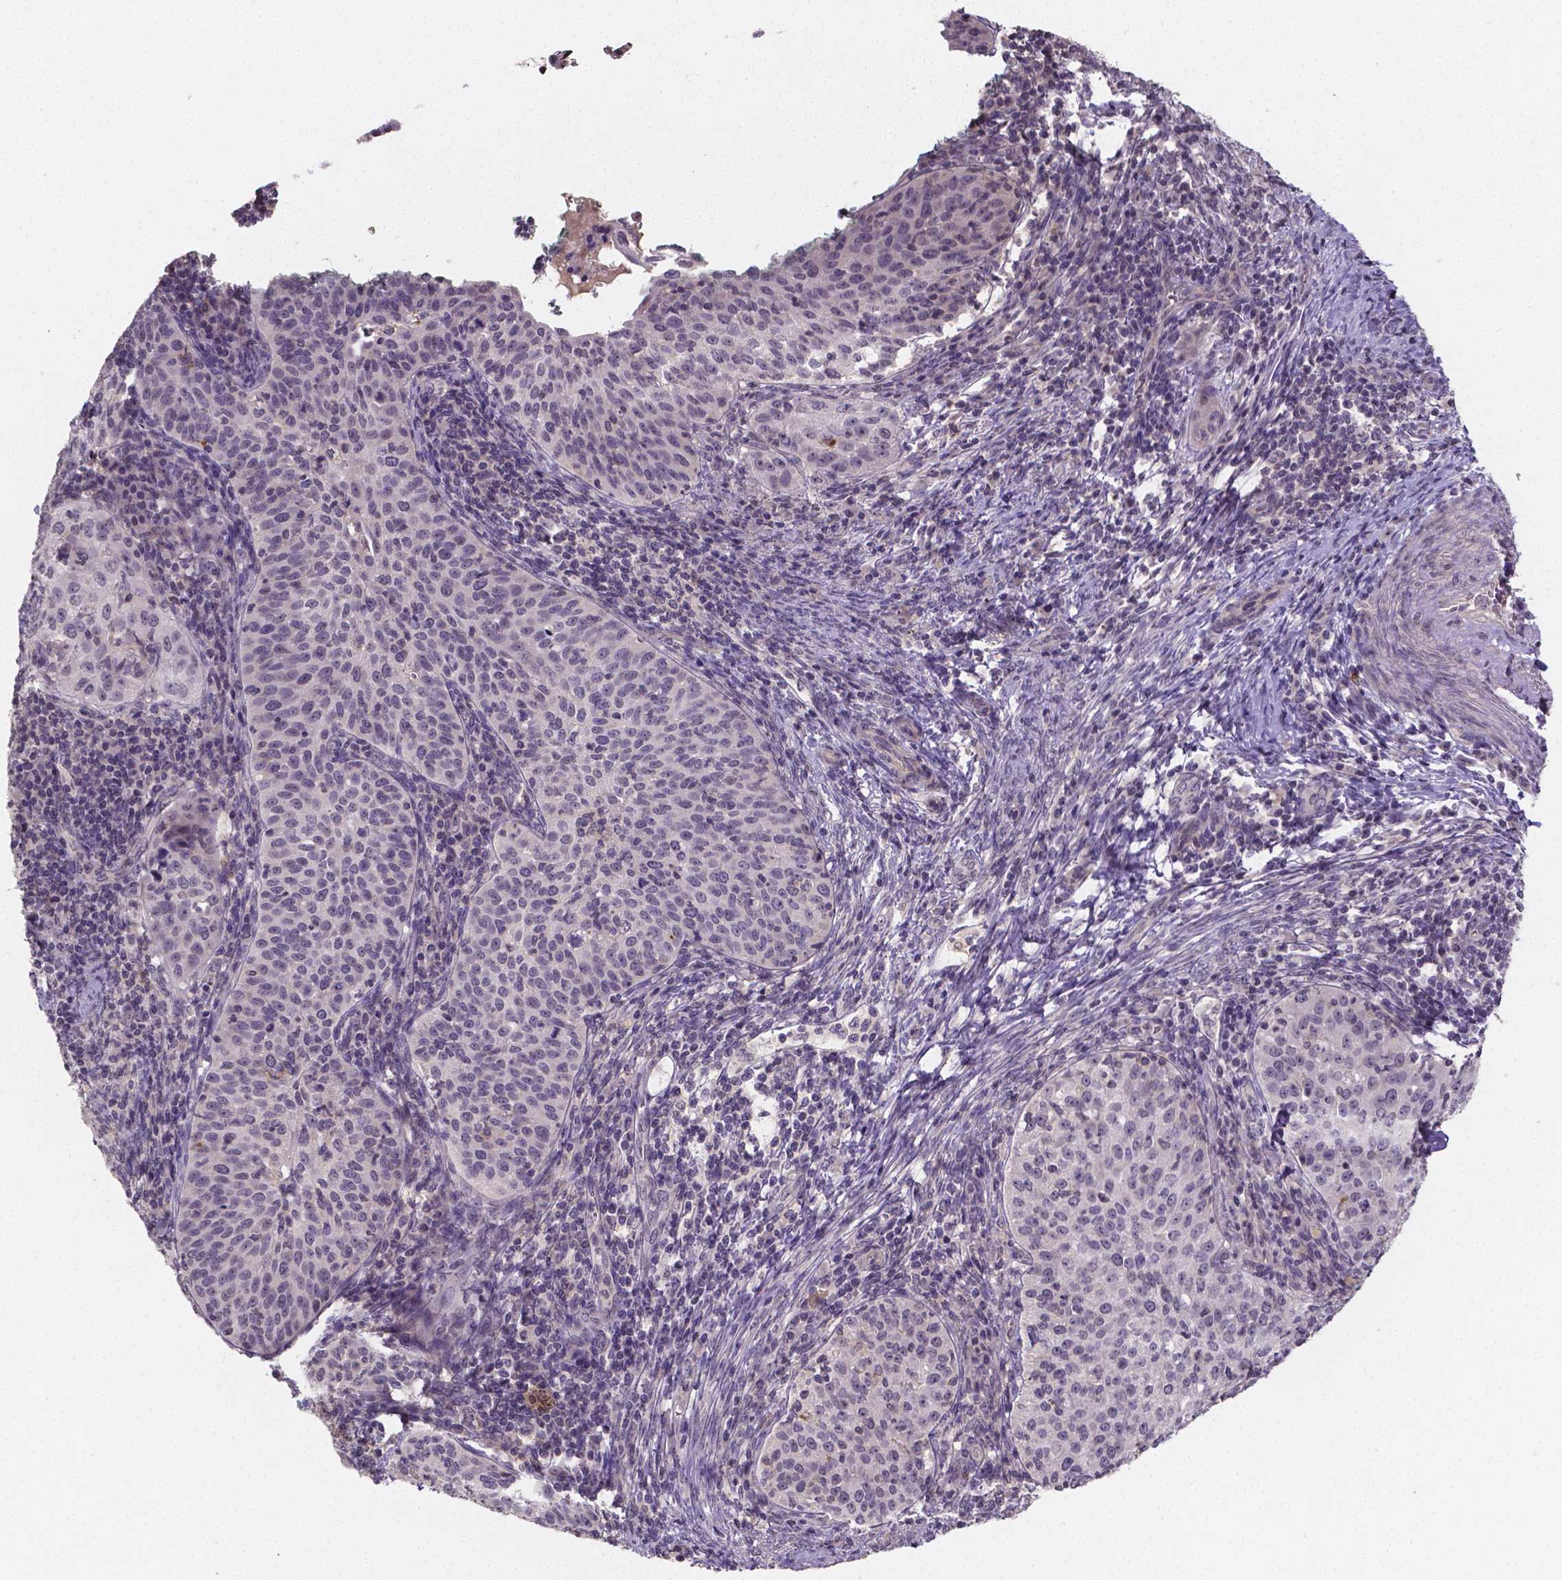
{"staining": {"intensity": "negative", "quantity": "none", "location": "none"}, "tissue": "cervical cancer", "cell_type": "Tumor cells", "image_type": "cancer", "snomed": [{"axis": "morphology", "description": "Squamous cell carcinoma, NOS"}, {"axis": "topography", "description": "Cervix"}], "caption": "This histopathology image is of squamous cell carcinoma (cervical) stained with immunohistochemistry to label a protein in brown with the nuclei are counter-stained blue. There is no expression in tumor cells.", "gene": "NRGN", "patient": {"sex": "female", "age": 30}}